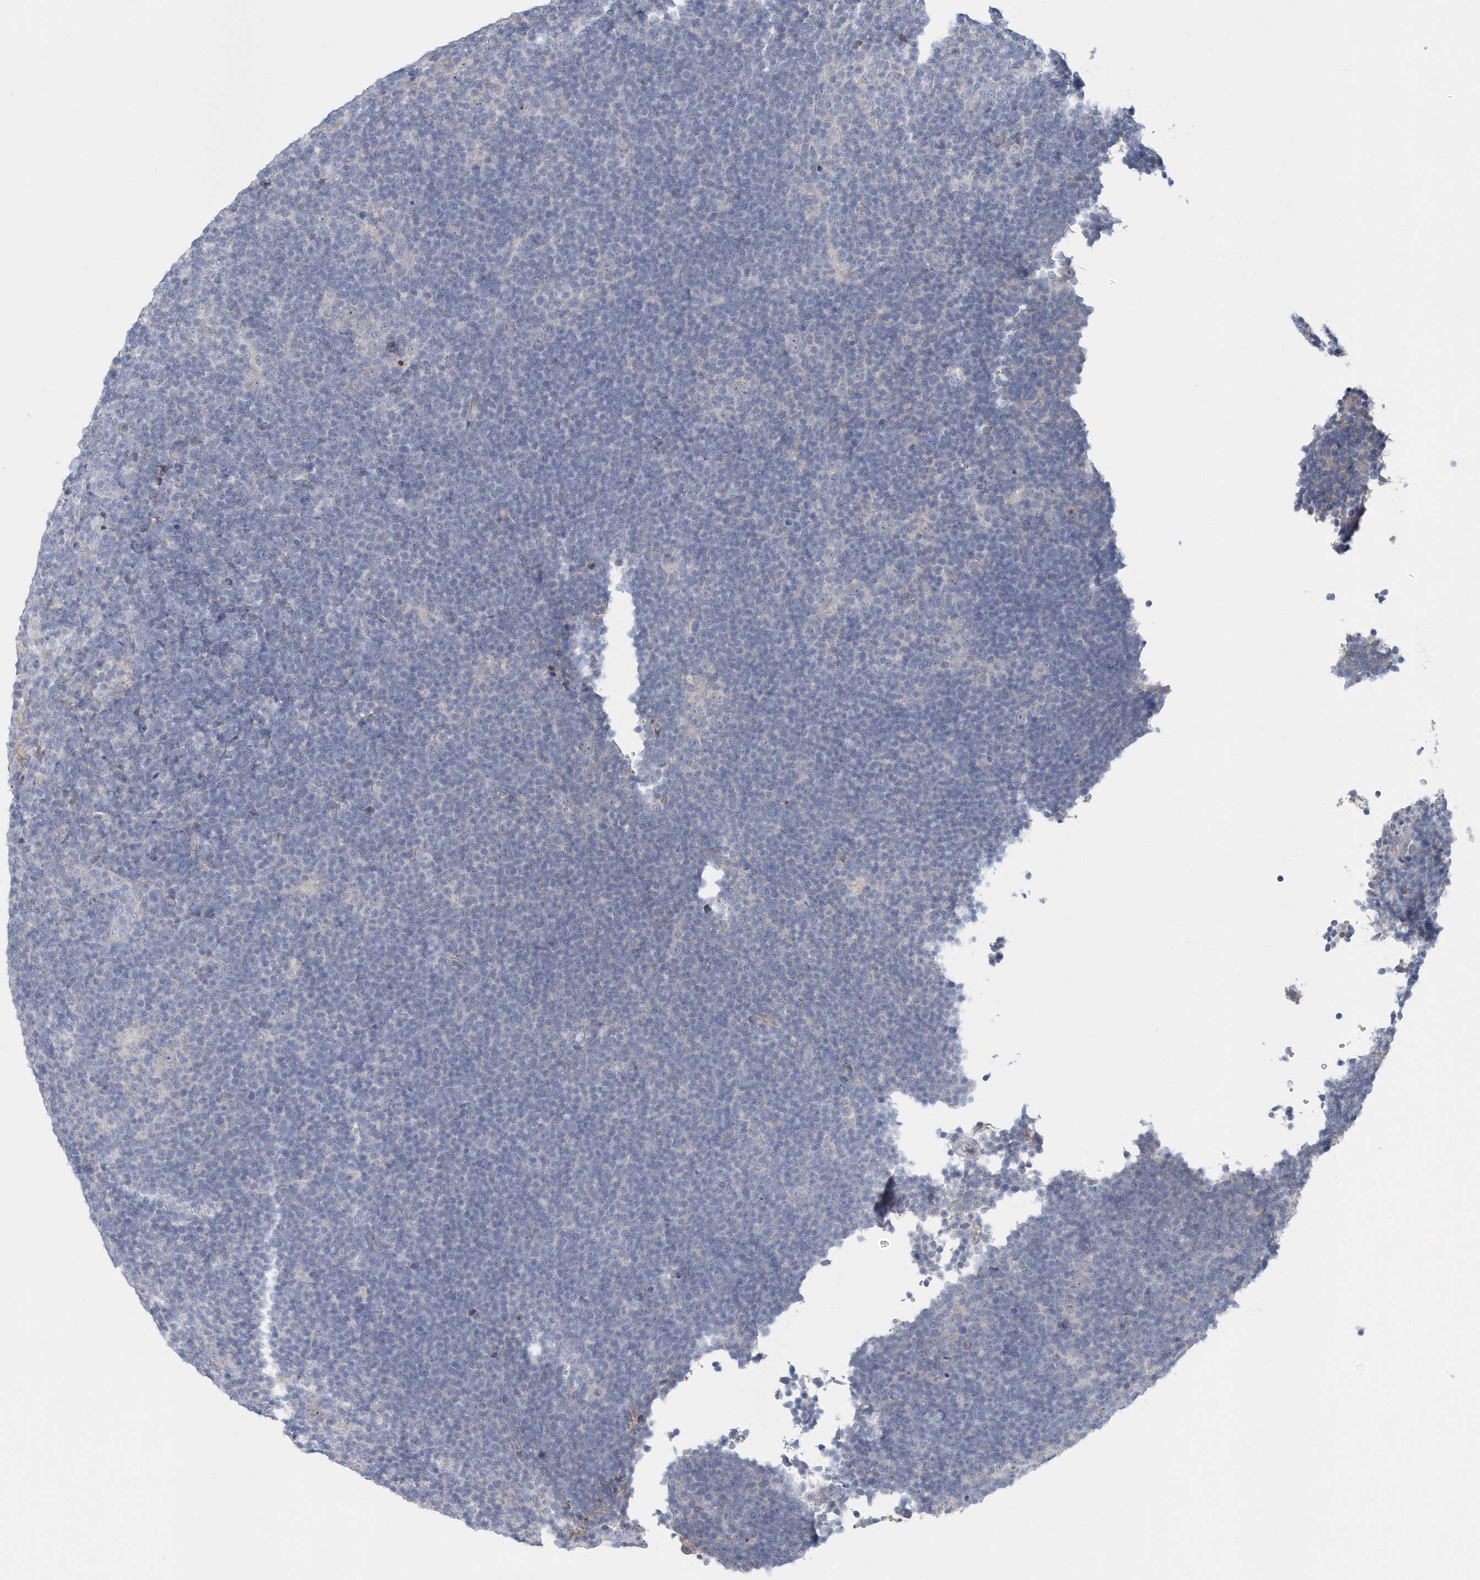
{"staining": {"intensity": "negative", "quantity": "none", "location": "none"}, "tissue": "lymphoma", "cell_type": "Tumor cells", "image_type": "cancer", "snomed": [{"axis": "morphology", "description": "Hodgkin's disease, NOS"}, {"axis": "topography", "description": "Lymph node"}], "caption": "A micrograph of Hodgkin's disease stained for a protein exhibits no brown staining in tumor cells.", "gene": "SPATA18", "patient": {"sex": "female", "age": 57}}